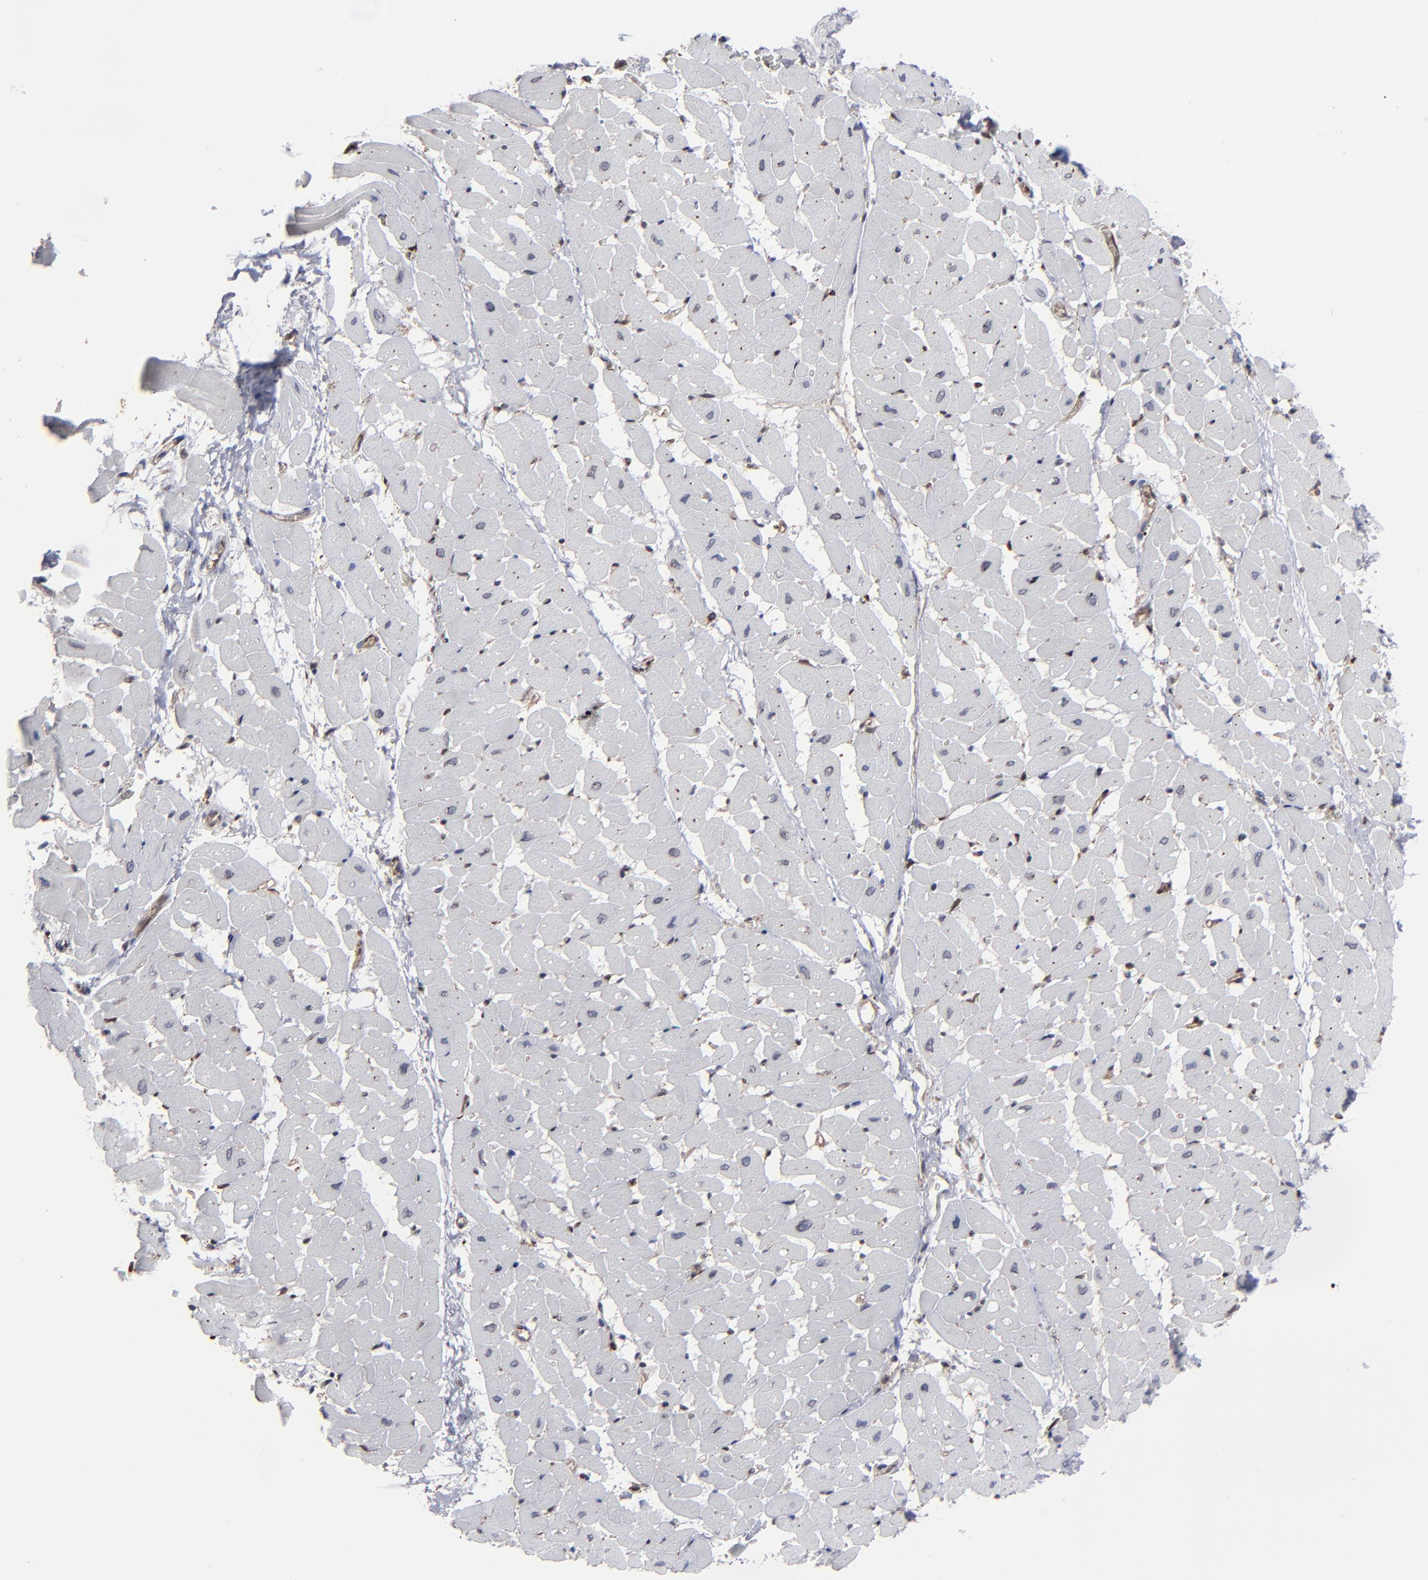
{"staining": {"intensity": "negative", "quantity": "none", "location": "none"}, "tissue": "heart muscle", "cell_type": "Cardiomyocytes", "image_type": "normal", "snomed": [{"axis": "morphology", "description": "Normal tissue, NOS"}, {"axis": "topography", "description": "Heart"}], "caption": "Immunohistochemical staining of unremarkable human heart muscle shows no significant positivity in cardiomyocytes.", "gene": "KIAA2026", "patient": {"sex": "male", "age": 45}}